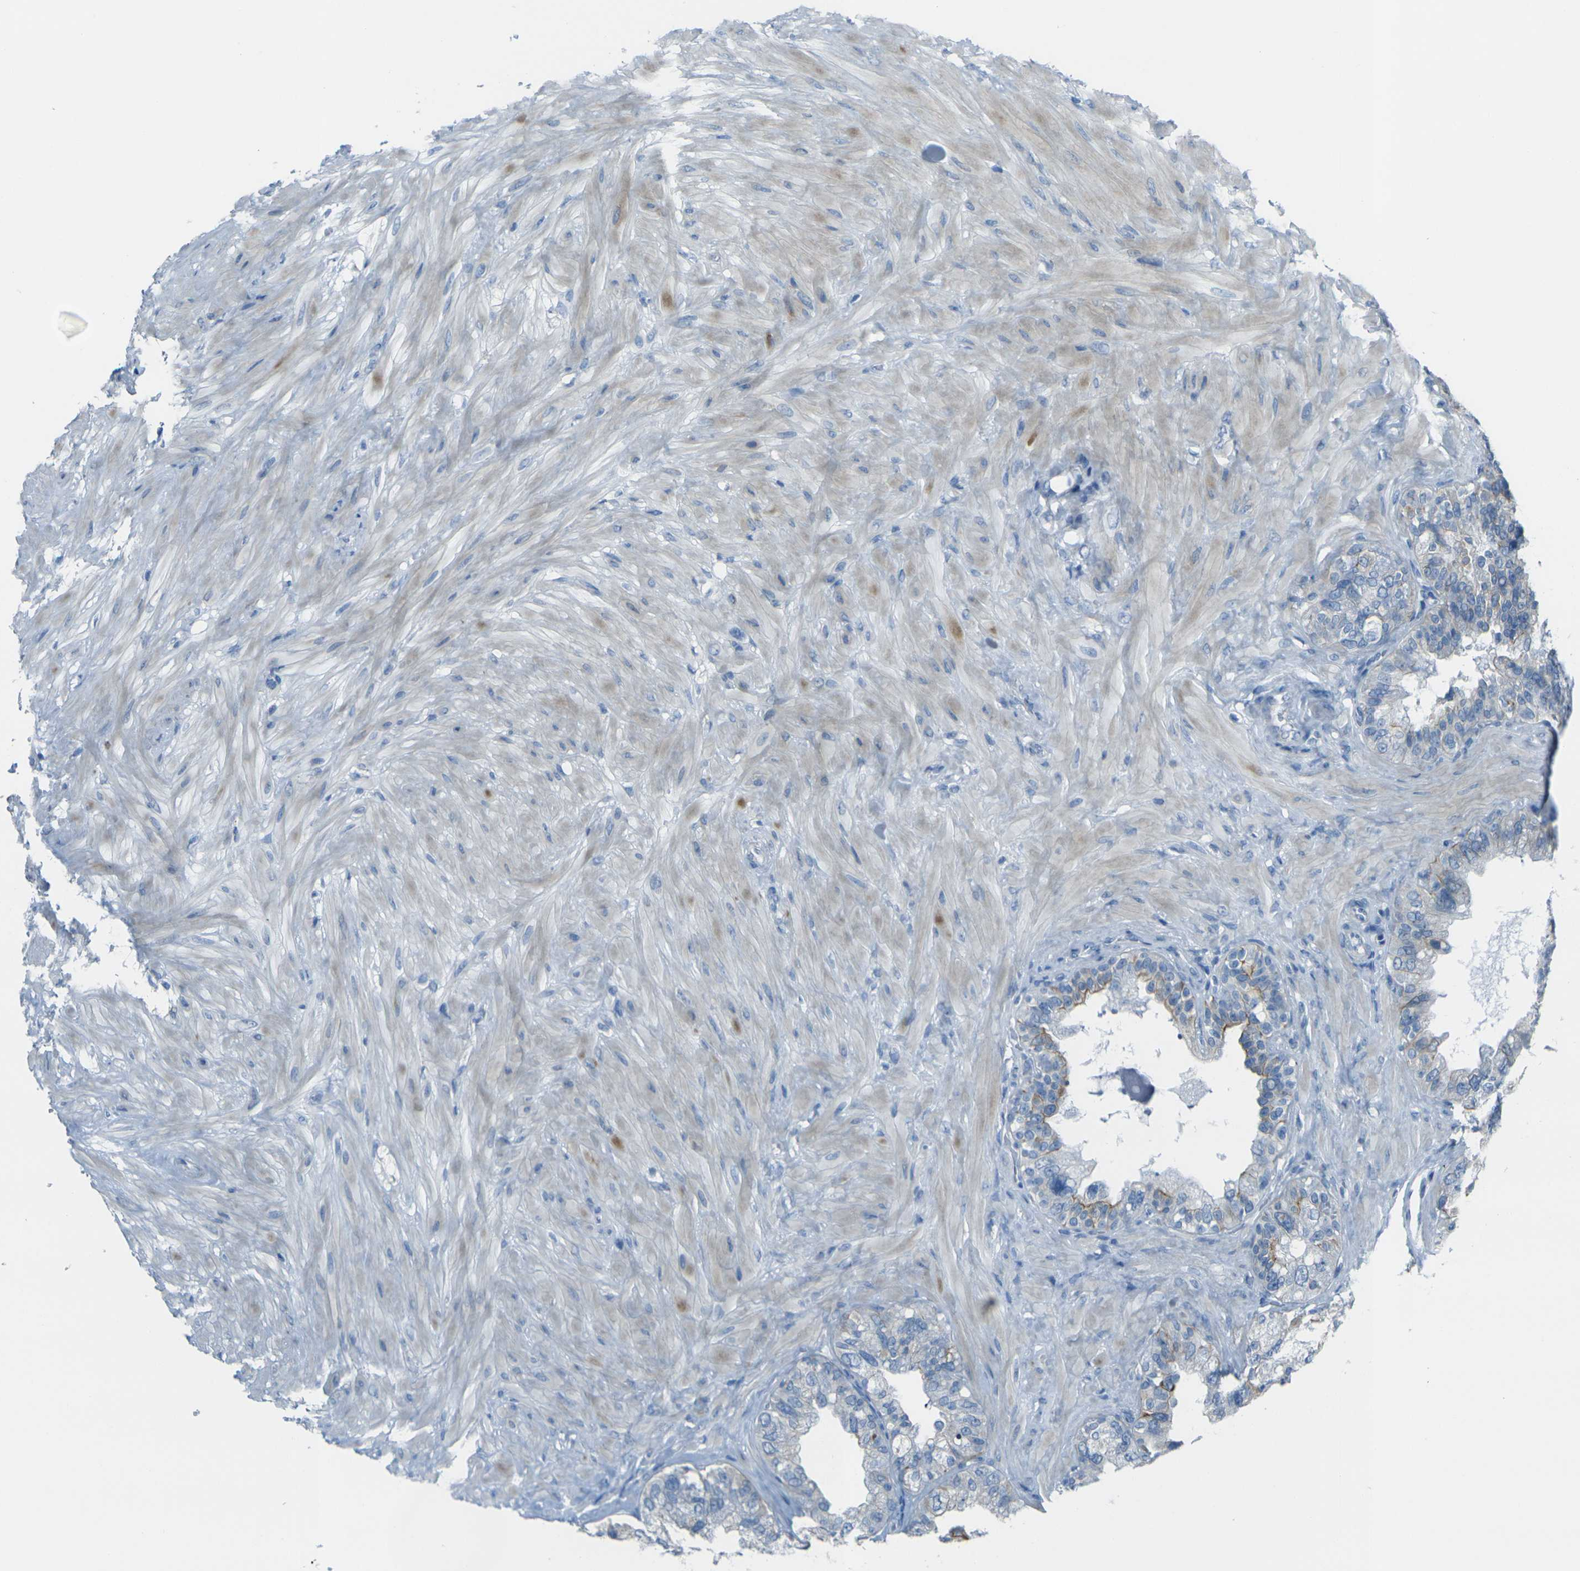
{"staining": {"intensity": "moderate", "quantity": "<25%", "location": "cytoplasmic/membranous"}, "tissue": "seminal vesicle", "cell_type": "Glandular cells", "image_type": "normal", "snomed": [{"axis": "morphology", "description": "Normal tissue, NOS"}, {"axis": "topography", "description": "Seminal veicle"}], "caption": "A low amount of moderate cytoplasmic/membranous expression is appreciated in about <25% of glandular cells in unremarkable seminal vesicle. (DAB (3,3'-diaminobenzidine) = brown stain, brightfield microscopy at high magnification).", "gene": "ANKRD46", "patient": {"sex": "male", "age": 68}}